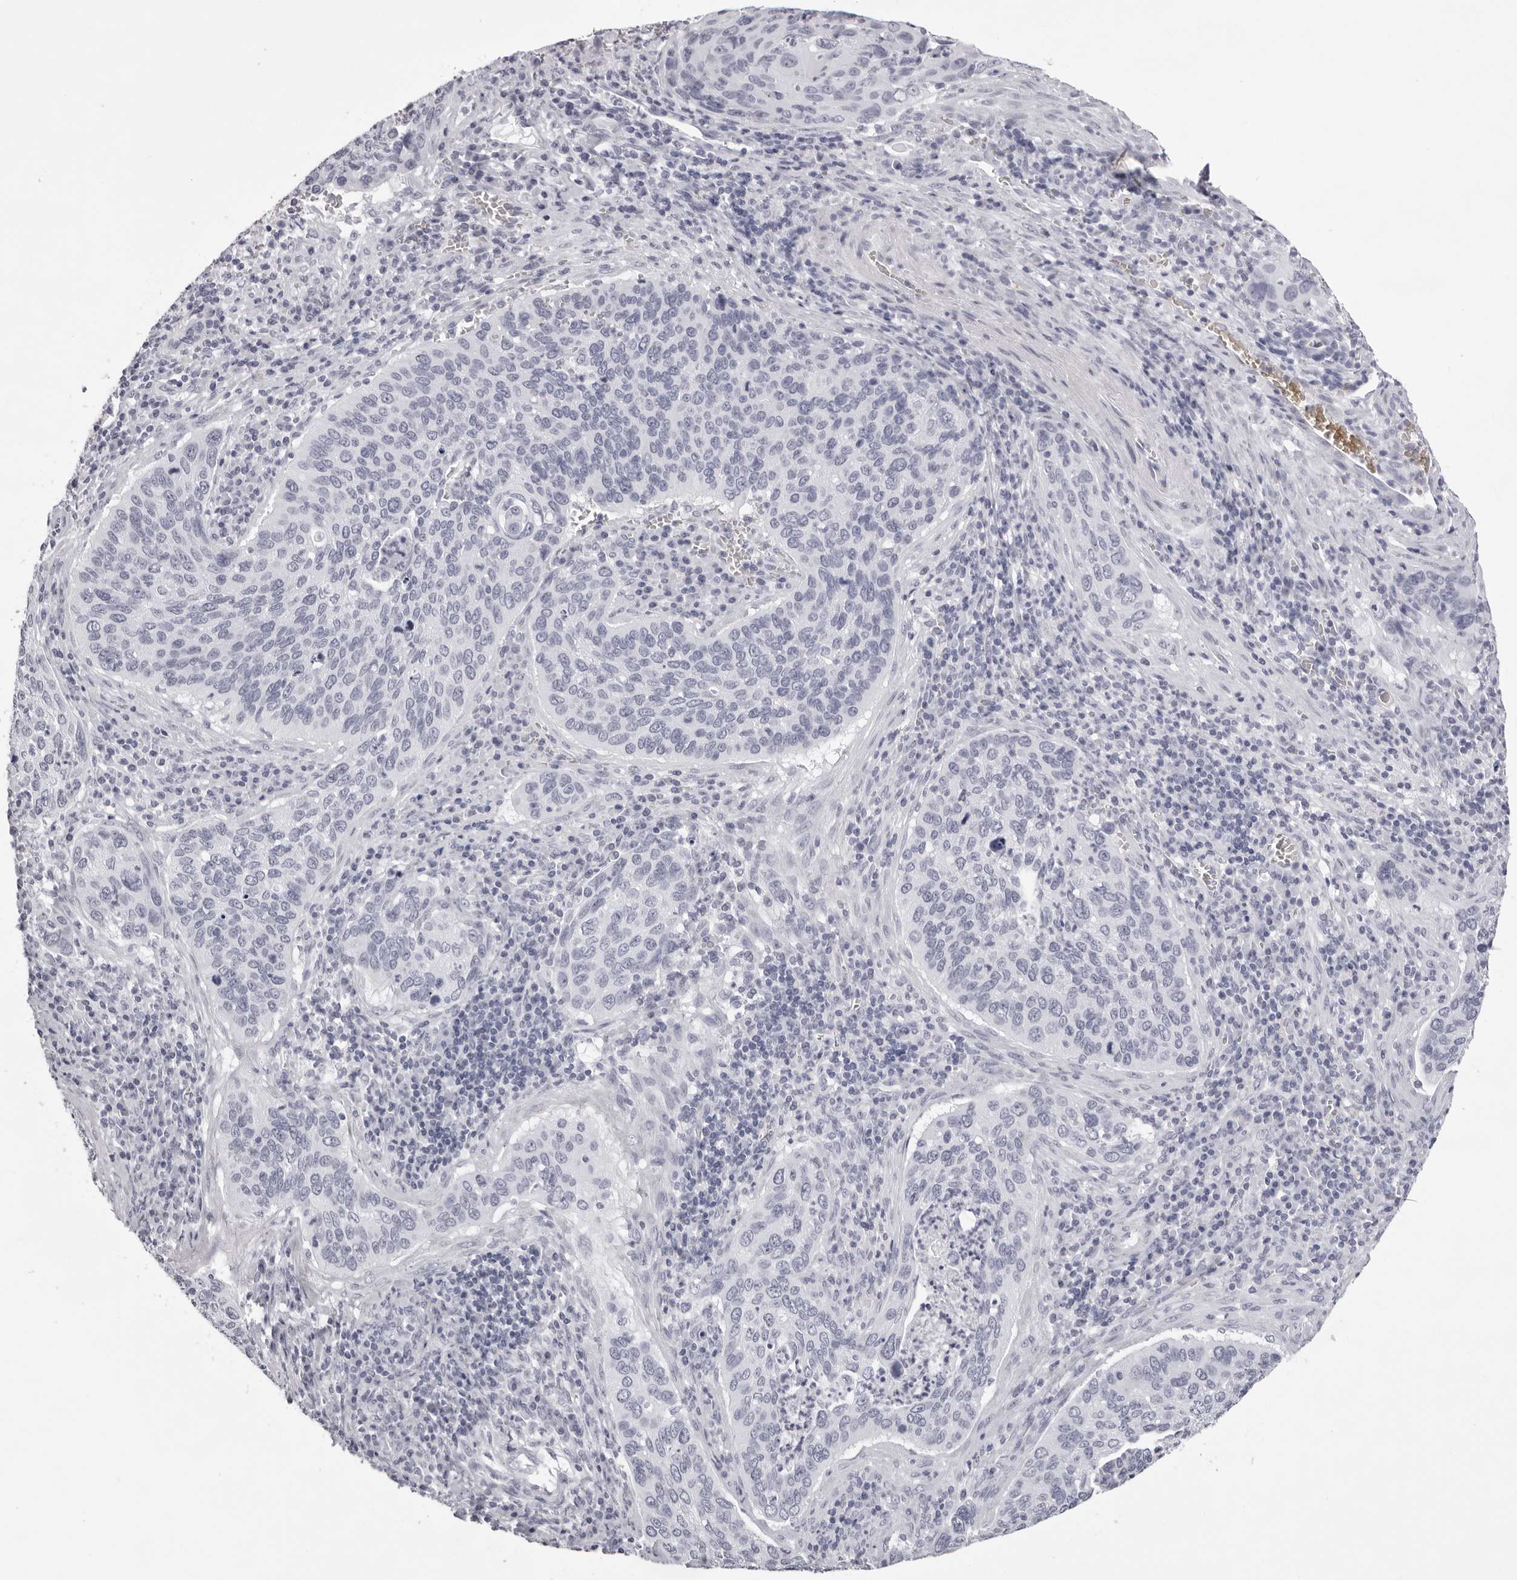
{"staining": {"intensity": "negative", "quantity": "none", "location": "none"}, "tissue": "cervical cancer", "cell_type": "Tumor cells", "image_type": "cancer", "snomed": [{"axis": "morphology", "description": "Squamous cell carcinoma, NOS"}, {"axis": "topography", "description": "Cervix"}], "caption": "Tumor cells are negative for protein expression in human cervical cancer.", "gene": "SPTA1", "patient": {"sex": "female", "age": 53}}